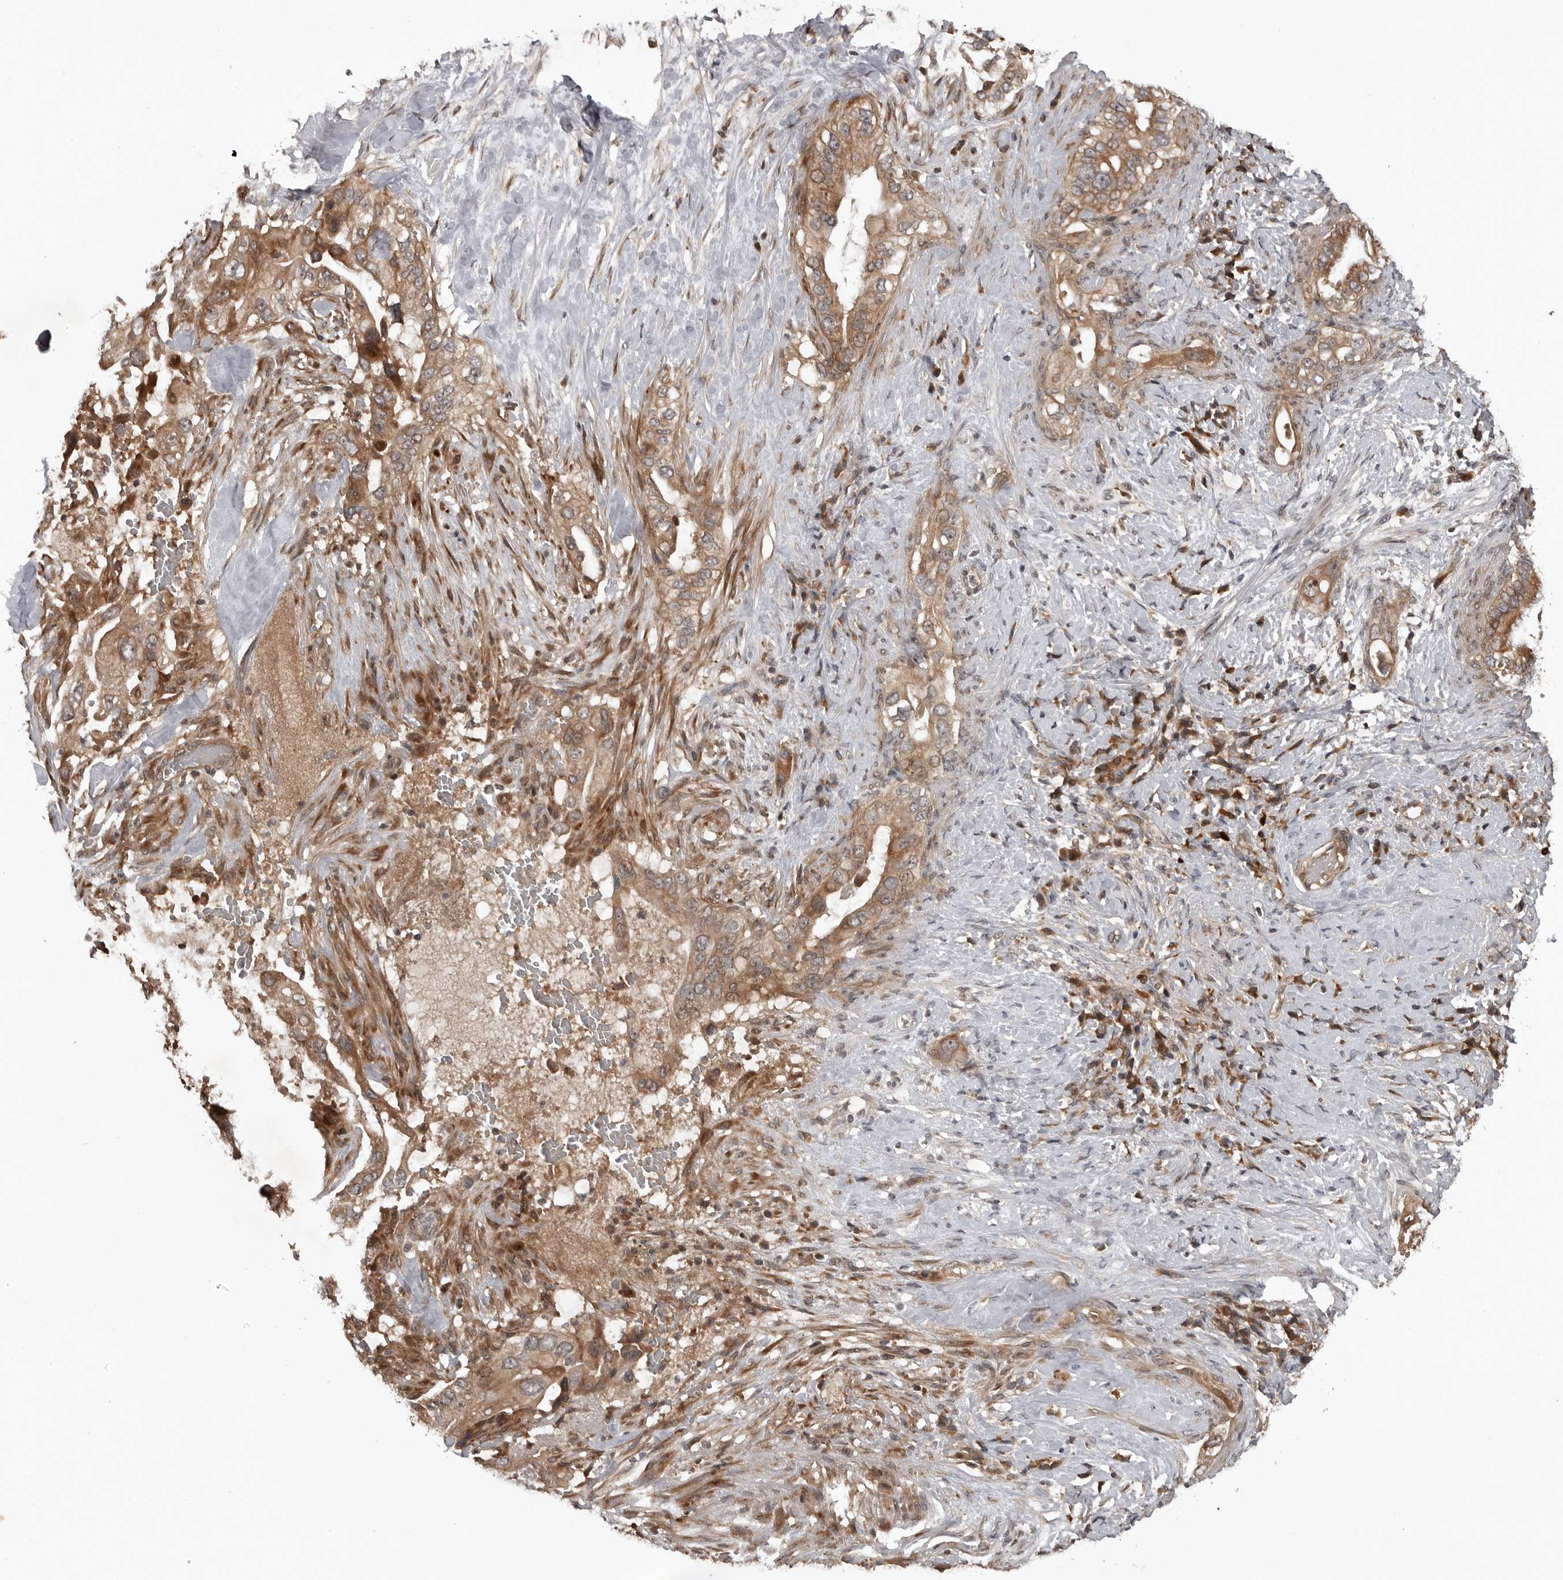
{"staining": {"intensity": "moderate", "quantity": ">75%", "location": "cytoplasmic/membranous"}, "tissue": "pancreatic cancer", "cell_type": "Tumor cells", "image_type": "cancer", "snomed": [{"axis": "morphology", "description": "Inflammation, NOS"}, {"axis": "morphology", "description": "Adenocarcinoma, NOS"}, {"axis": "topography", "description": "Pancreas"}], "caption": "Moderate cytoplasmic/membranous positivity is present in approximately >75% of tumor cells in pancreatic adenocarcinoma.", "gene": "AKAP7", "patient": {"sex": "female", "age": 56}}